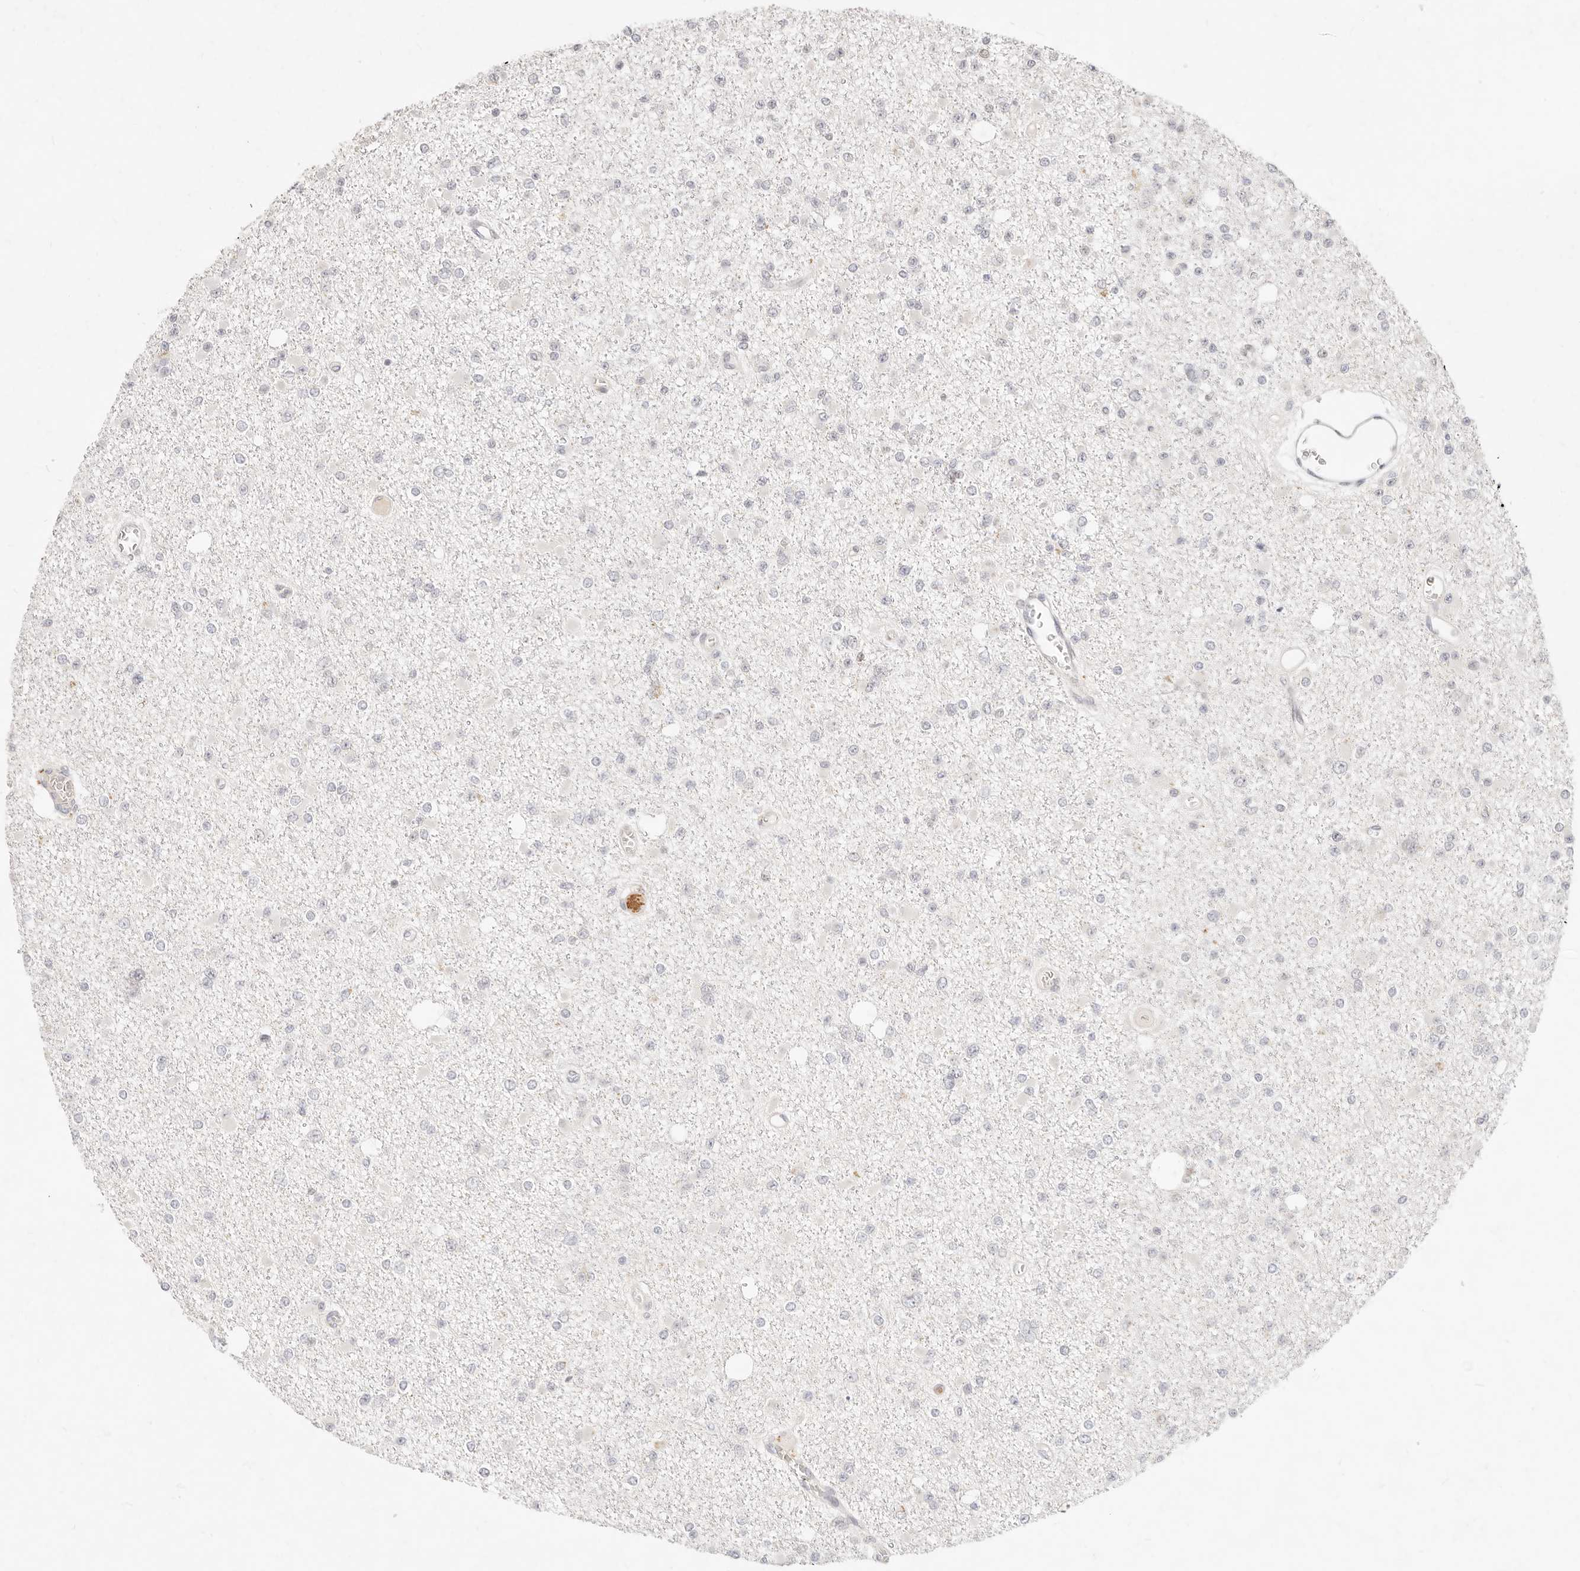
{"staining": {"intensity": "negative", "quantity": "none", "location": "none"}, "tissue": "glioma", "cell_type": "Tumor cells", "image_type": "cancer", "snomed": [{"axis": "morphology", "description": "Glioma, malignant, Low grade"}, {"axis": "topography", "description": "Brain"}], "caption": "Immunohistochemical staining of human malignant low-grade glioma displays no significant positivity in tumor cells.", "gene": "ASCL3", "patient": {"sex": "female", "age": 22}}